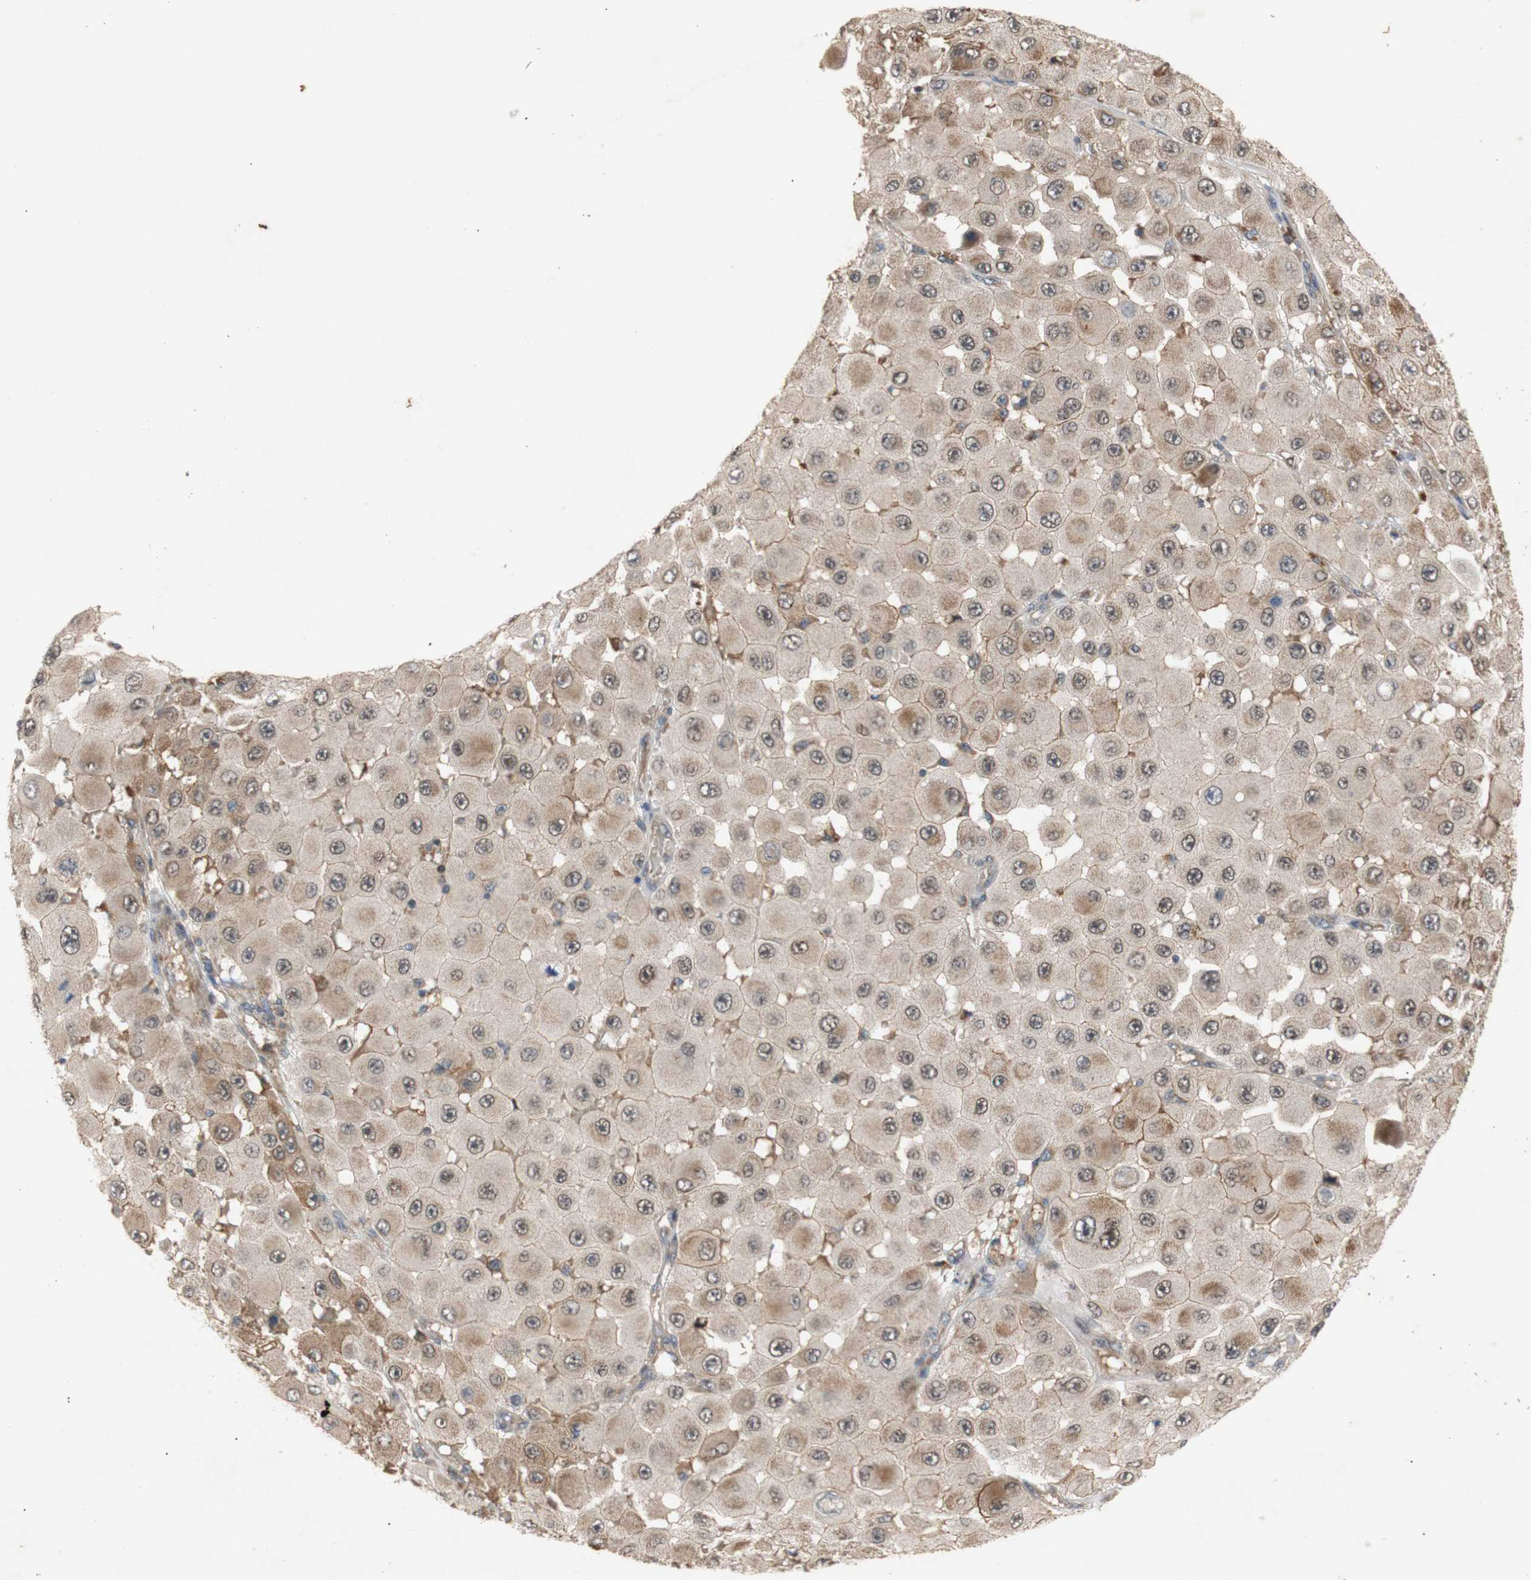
{"staining": {"intensity": "moderate", "quantity": ">75%", "location": "cytoplasmic/membranous"}, "tissue": "melanoma", "cell_type": "Tumor cells", "image_type": "cancer", "snomed": [{"axis": "morphology", "description": "Malignant melanoma, NOS"}, {"axis": "topography", "description": "Skin"}], "caption": "Malignant melanoma stained with IHC displays moderate cytoplasmic/membranous positivity in about >75% of tumor cells.", "gene": "PKN1", "patient": {"sex": "female", "age": 81}}